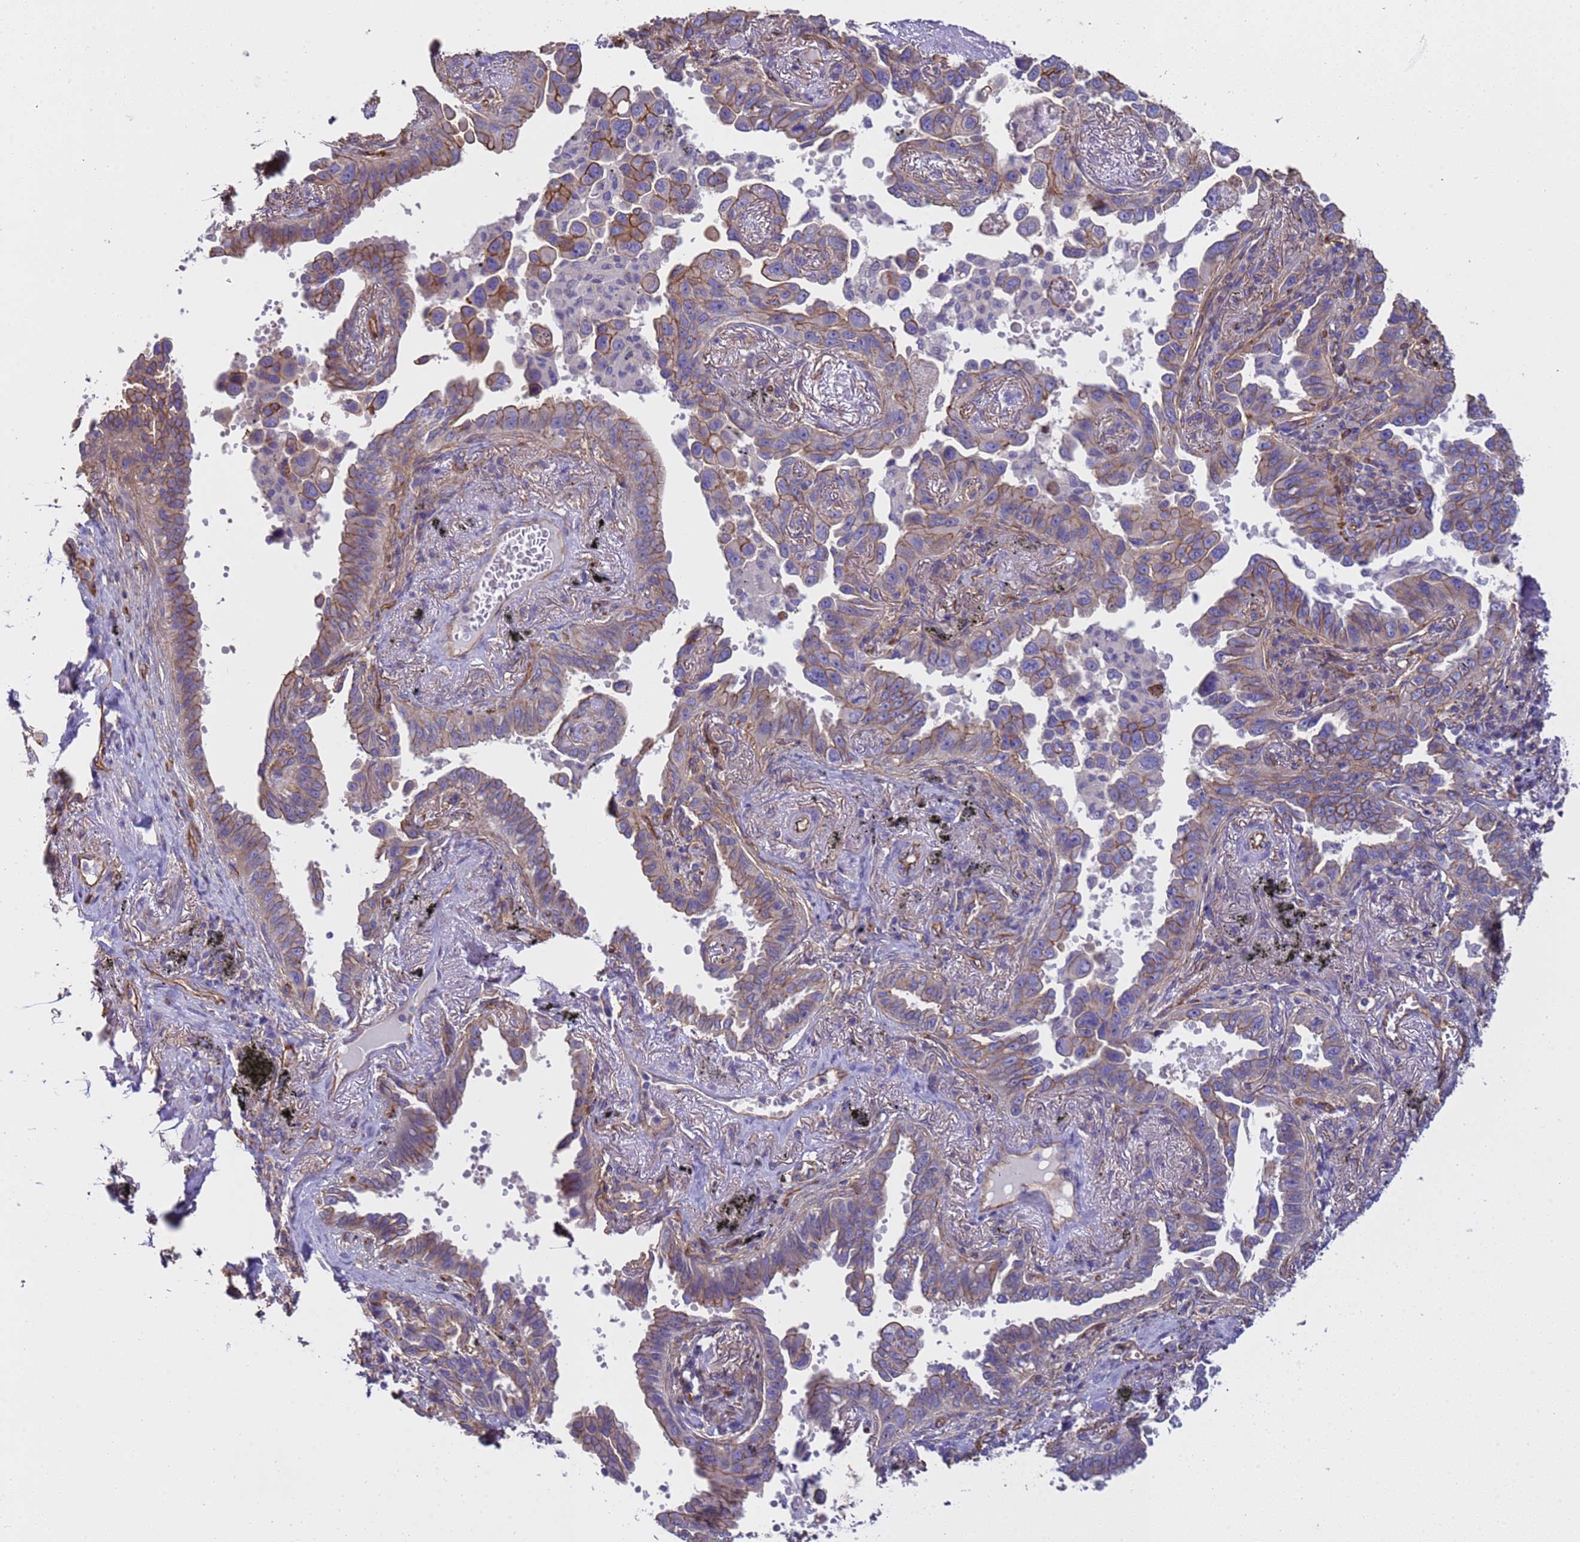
{"staining": {"intensity": "moderate", "quantity": "25%-75%", "location": "cytoplasmic/membranous"}, "tissue": "lung cancer", "cell_type": "Tumor cells", "image_type": "cancer", "snomed": [{"axis": "morphology", "description": "Adenocarcinoma, NOS"}, {"axis": "topography", "description": "Lung"}], "caption": "Brown immunohistochemical staining in human lung cancer exhibits moderate cytoplasmic/membranous expression in about 25%-75% of tumor cells.", "gene": "ZNF248", "patient": {"sex": "male", "age": 67}}